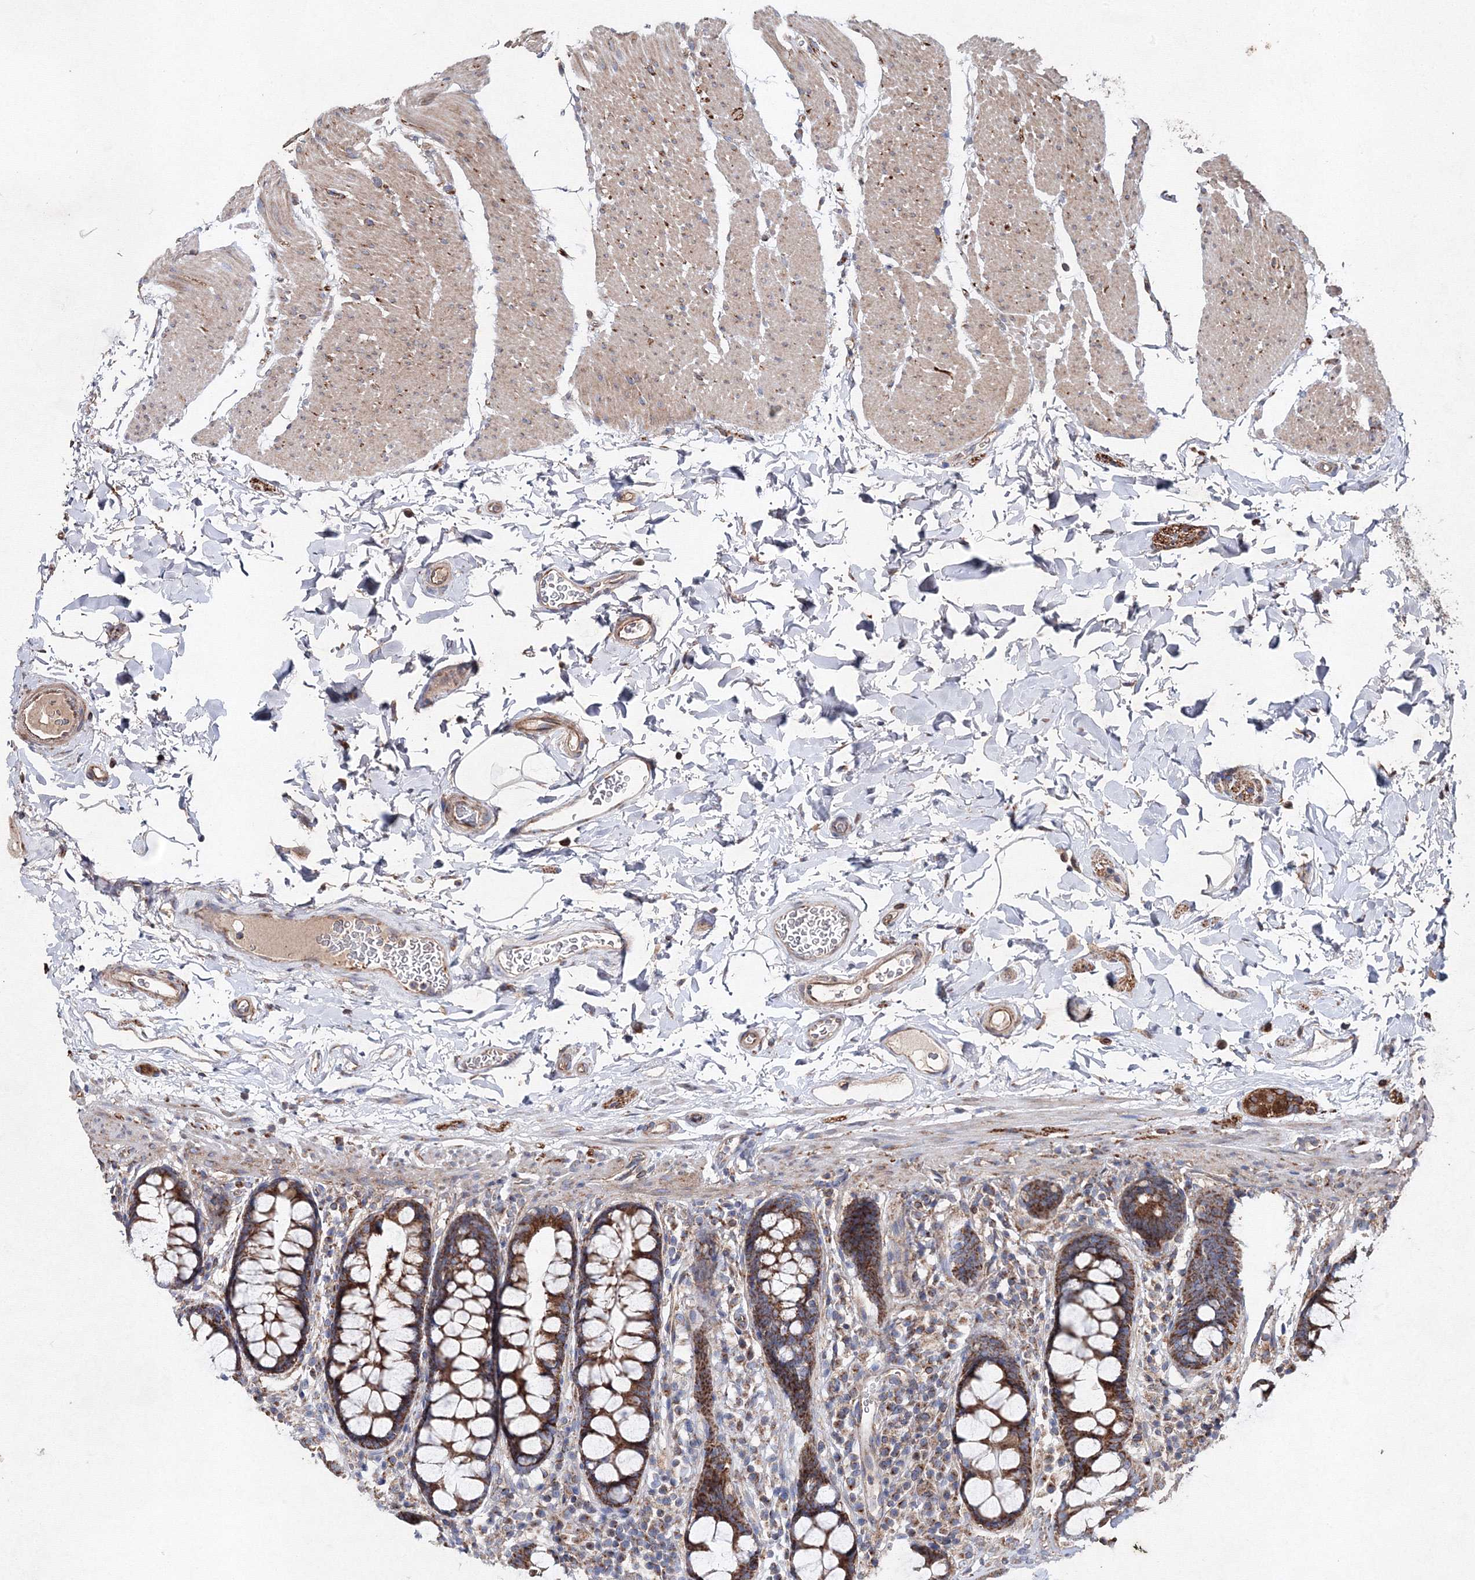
{"staining": {"intensity": "moderate", "quantity": ">75%", "location": "cytoplasmic/membranous"}, "tissue": "colon", "cell_type": "Endothelial cells", "image_type": "normal", "snomed": [{"axis": "morphology", "description": "Normal tissue, NOS"}, {"axis": "topography", "description": "Colon"}], "caption": "Protein expression by immunohistochemistry (IHC) reveals moderate cytoplasmic/membranous positivity in approximately >75% of endothelial cells in normal colon. The protein is stained brown, and the nuclei are stained in blue (DAB (3,3'-diaminobenzidine) IHC with brightfield microscopy, high magnification).", "gene": "GFM1", "patient": {"sex": "female", "age": 80}}